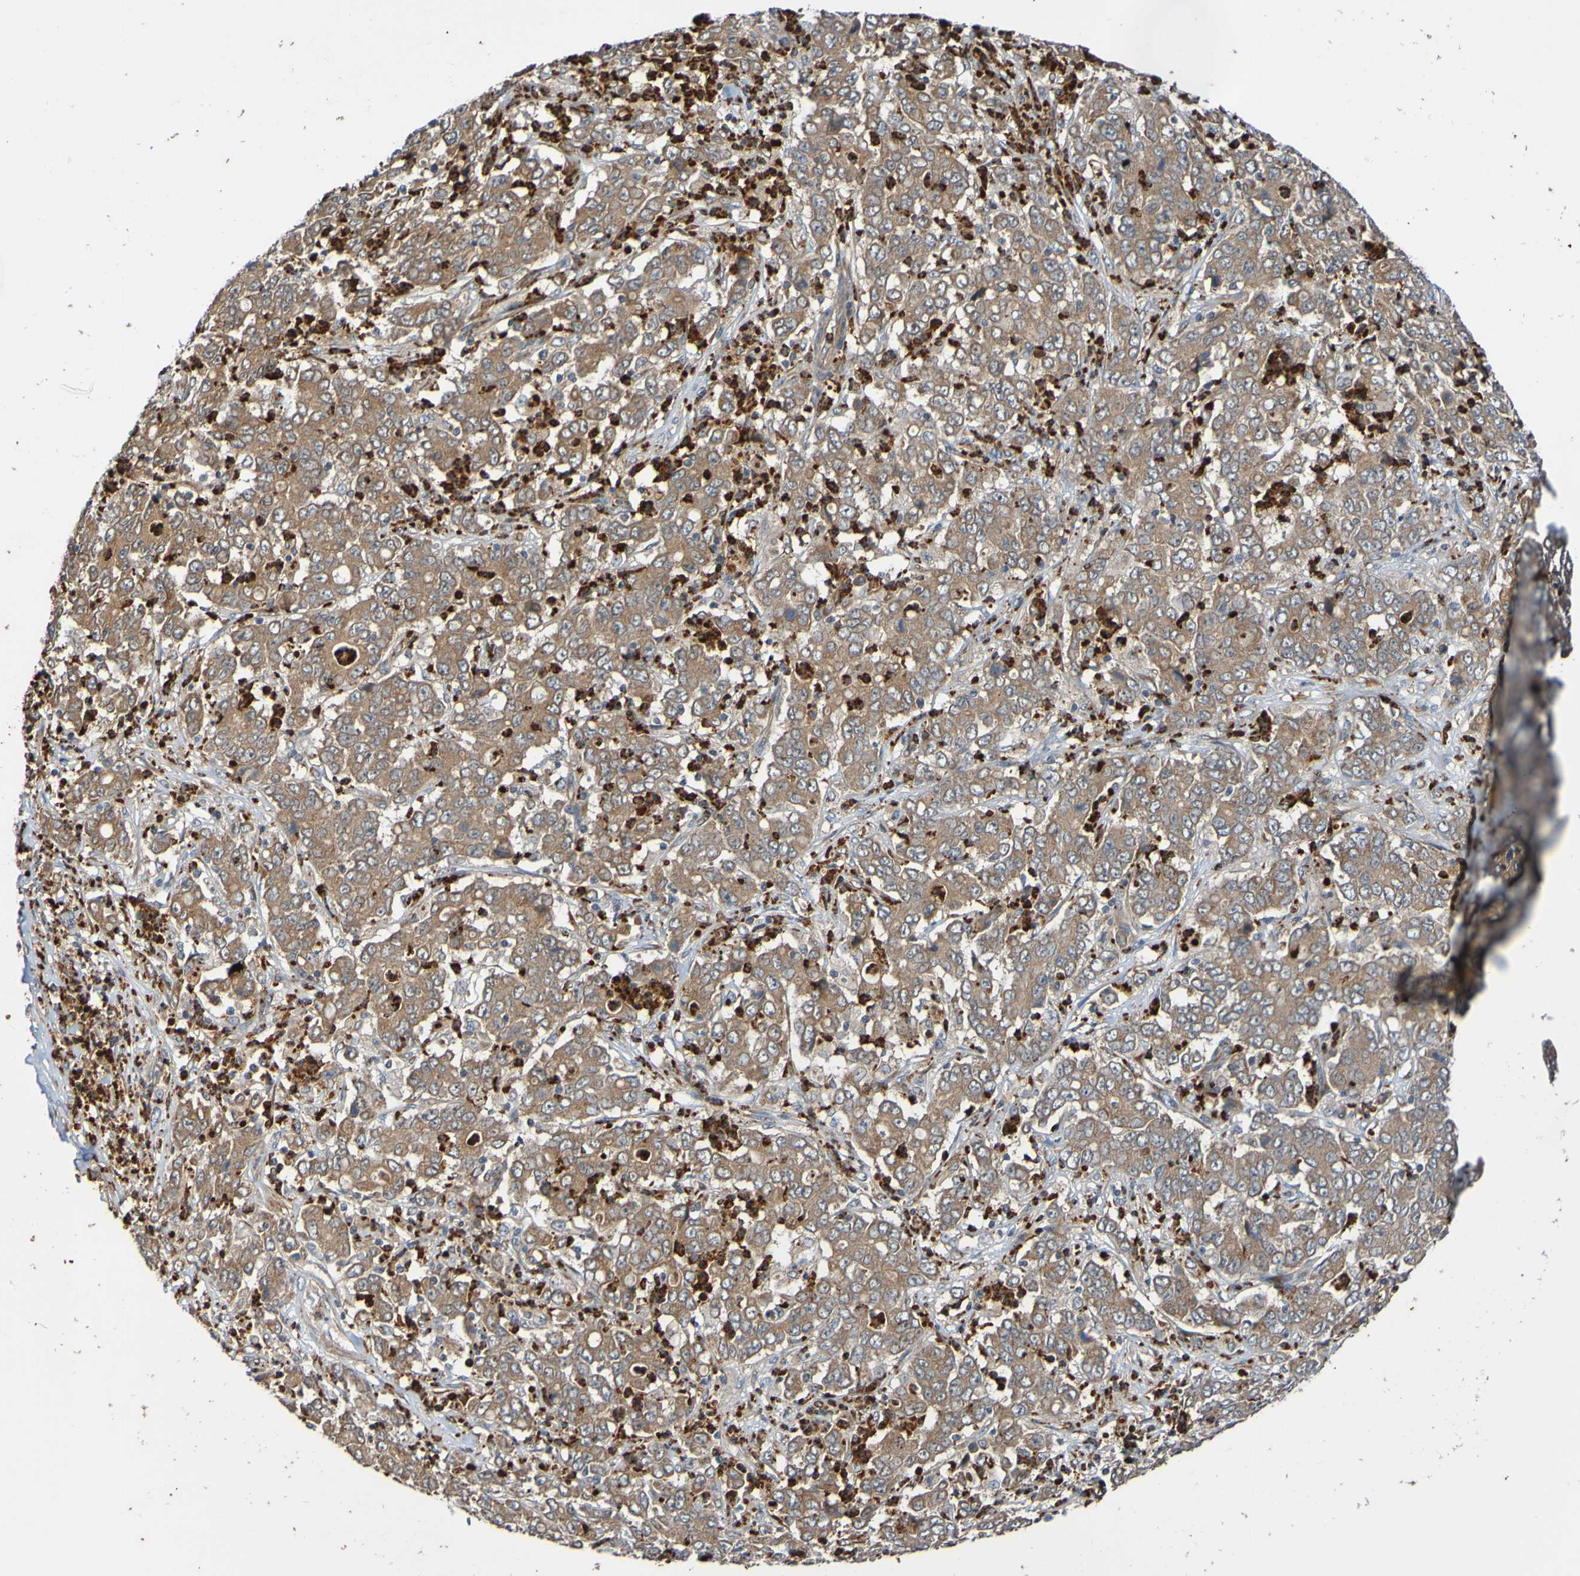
{"staining": {"intensity": "moderate", "quantity": ">75%", "location": "cytoplasmic/membranous"}, "tissue": "stomach cancer", "cell_type": "Tumor cells", "image_type": "cancer", "snomed": [{"axis": "morphology", "description": "Adenocarcinoma, NOS"}, {"axis": "topography", "description": "Stomach, lower"}], "caption": "Stomach cancer stained for a protein shows moderate cytoplasmic/membranous positivity in tumor cells.", "gene": "ST8SIA6", "patient": {"sex": "female", "age": 71}}